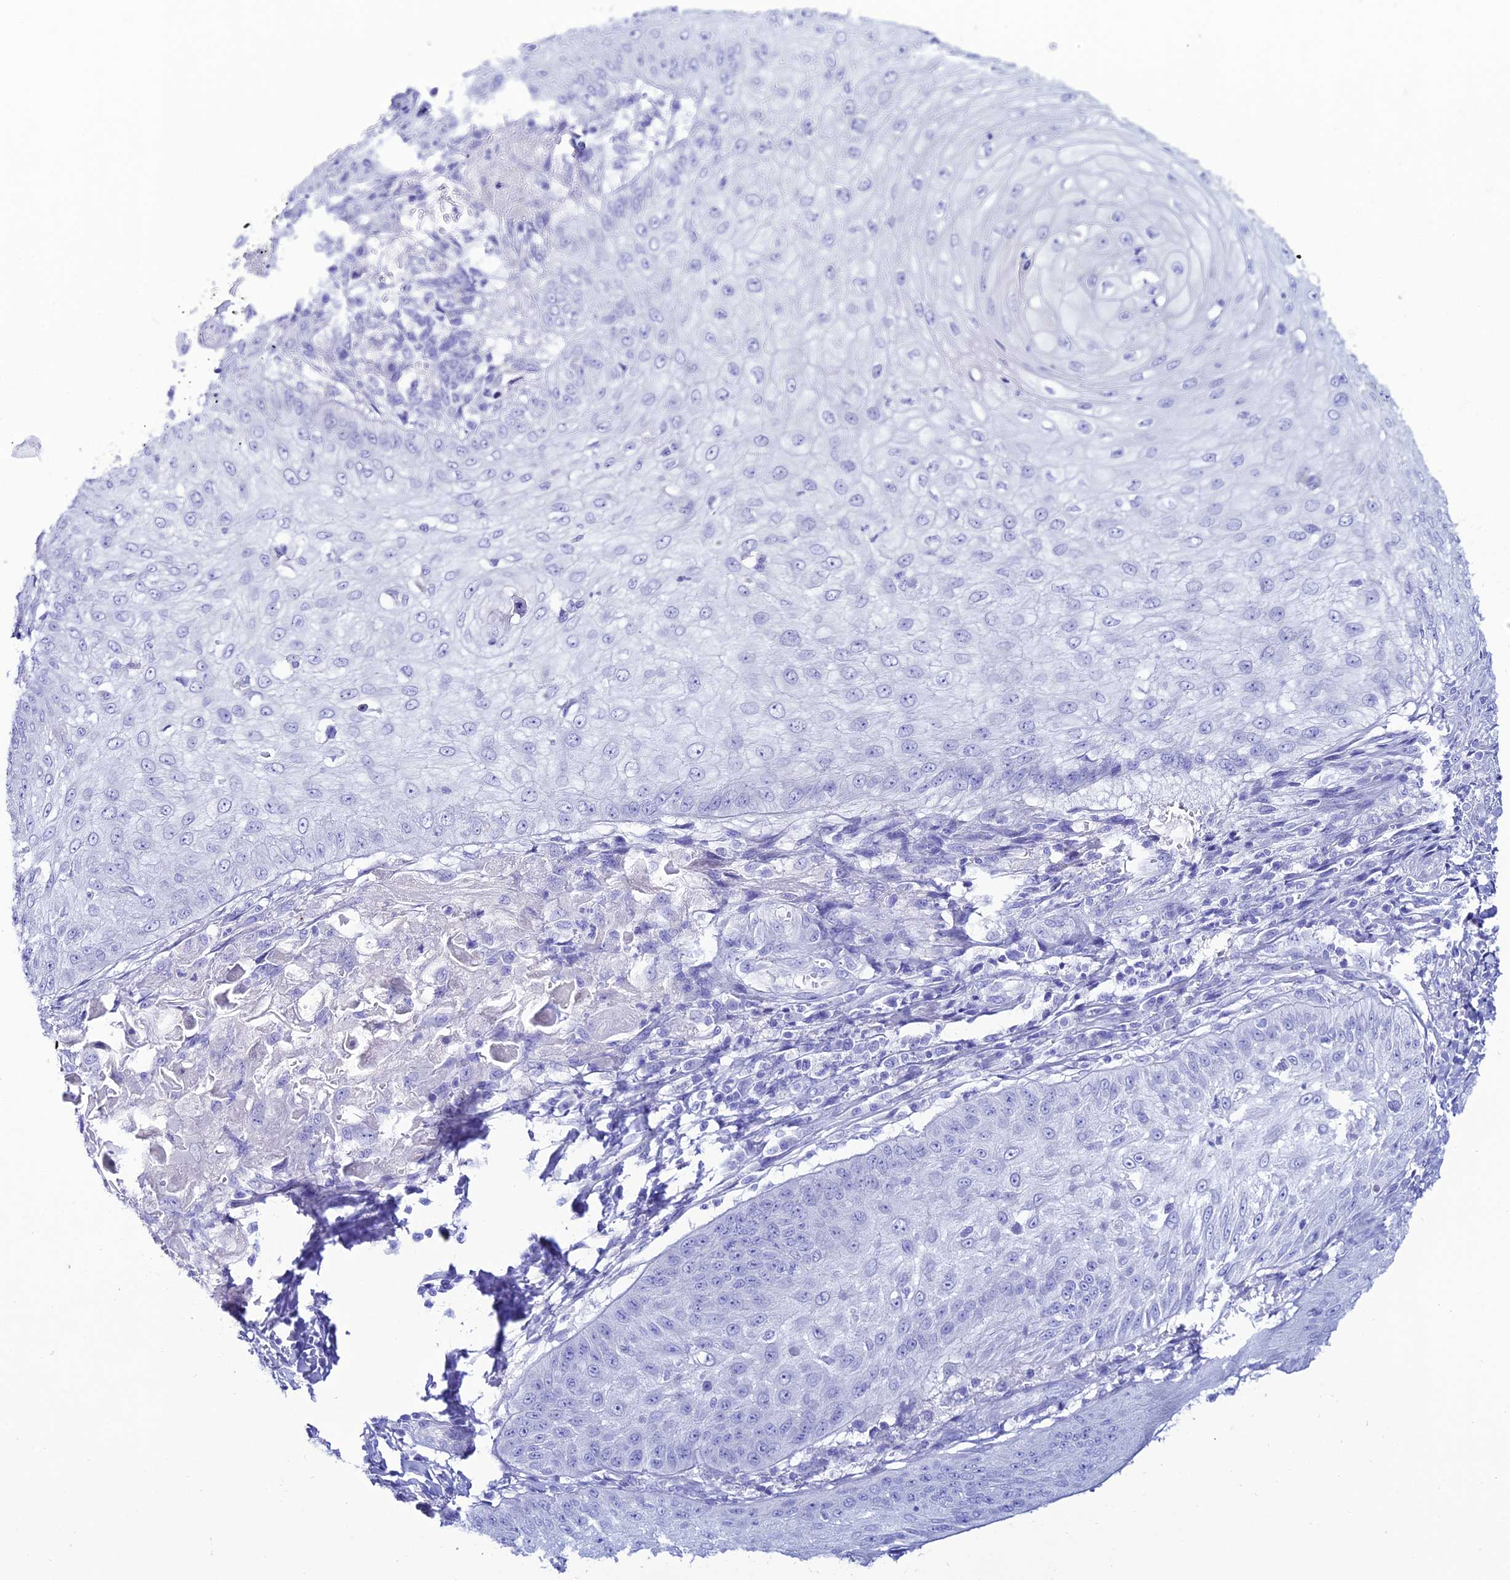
{"staining": {"intensity": "negative", "quantity": "none", "location": "none"}, "tissue": "skin cancer", "cell_type": "Tumor cells", "image_type": "cancer", "snomed": [{"axis": "morphology", "description": "Squamous cell carcinoma, NOS"}, {"axis": "topography", "description": "Skin"}], "caption": "IHC of human skin cancer demonstrates no positivity in tumor cells.", "gene": "OR4D5", "patient": {"sex": "male", "age": 70}}